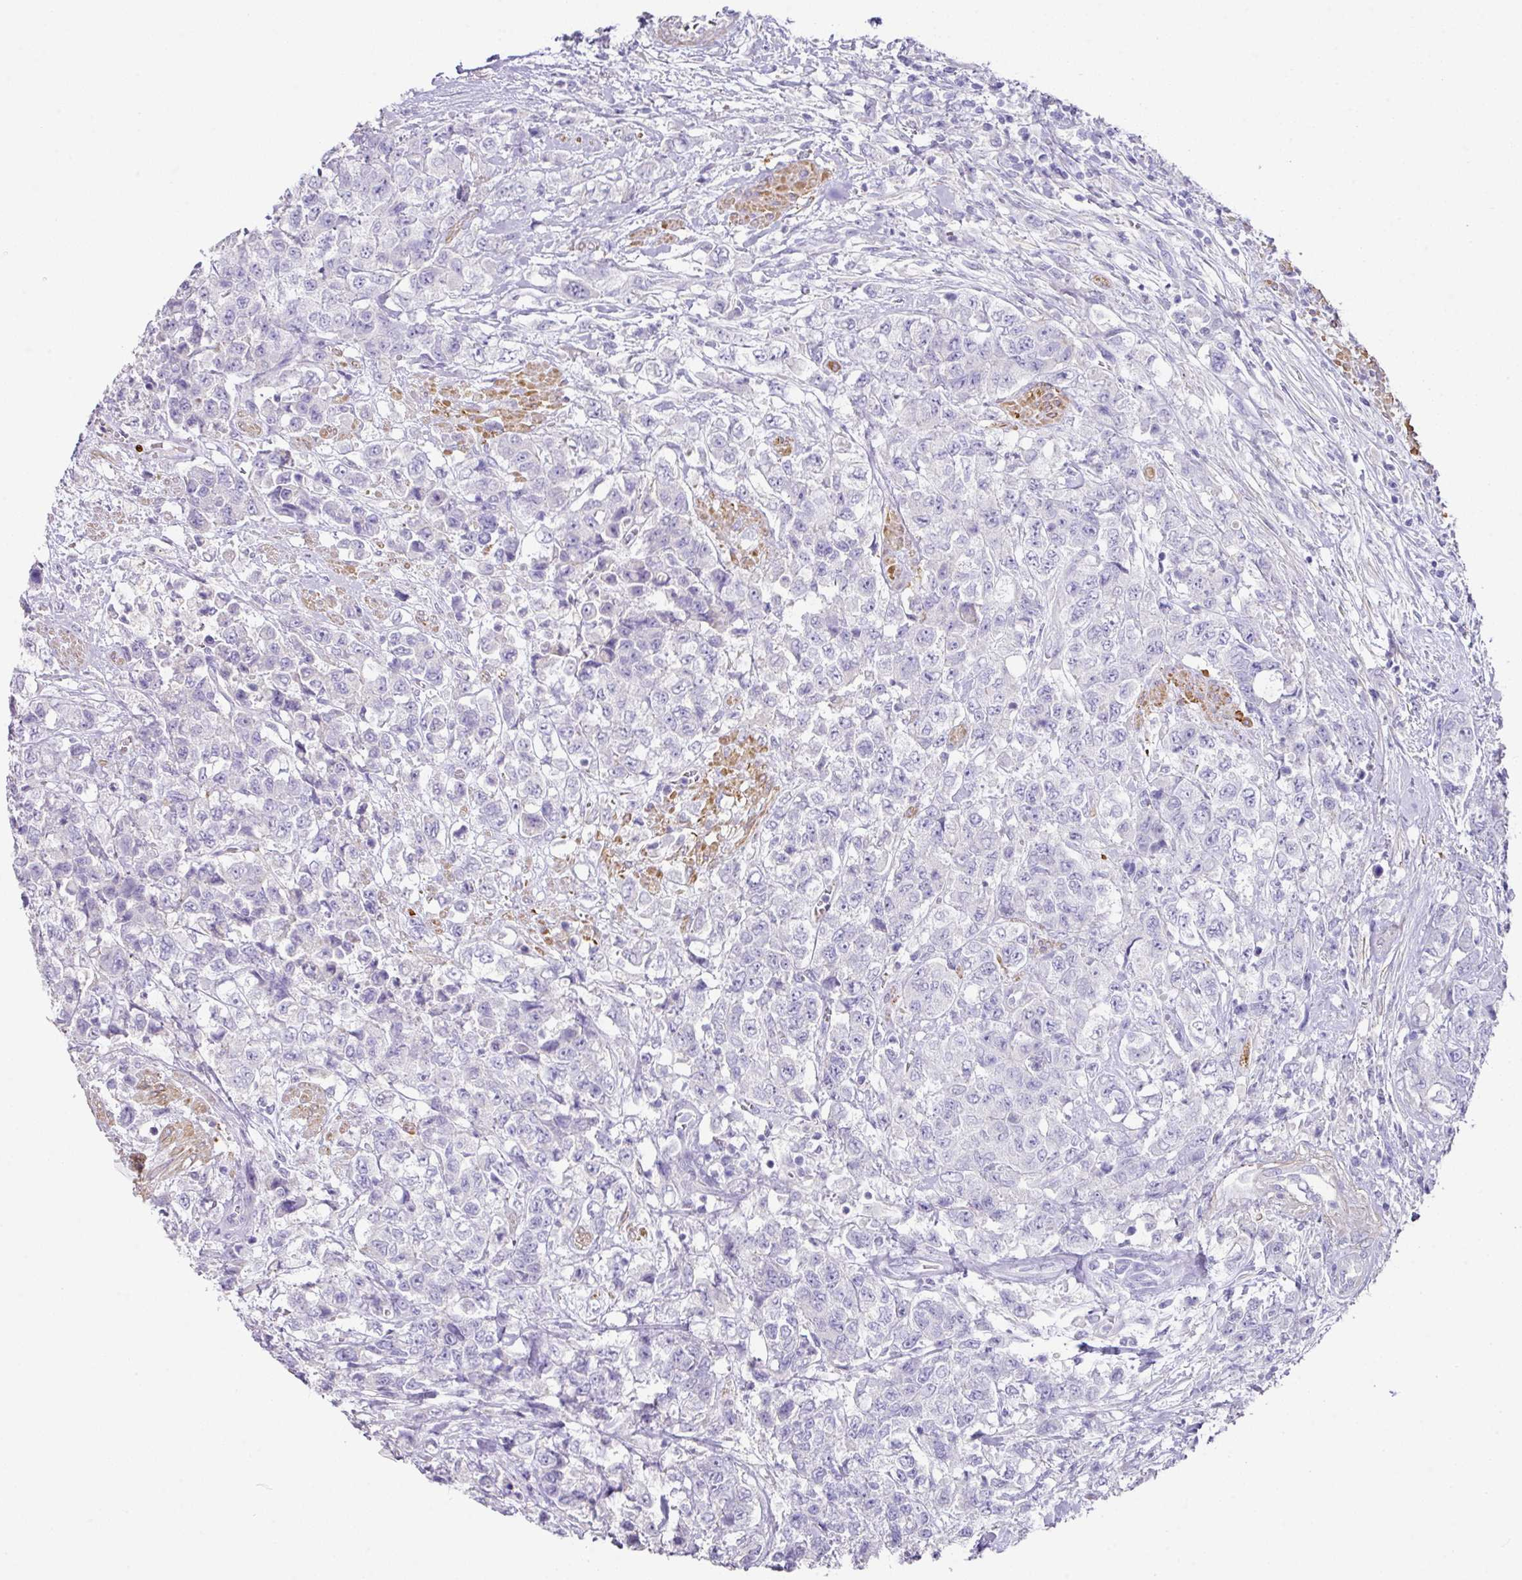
{"staining": {"intensity": "negative", "quantity": "none", "location": "none"}, "tissue": "urothelial cancer", "cell_type": "Tumor cells", "image_type": "cancer", "snomed": [{"axis": "morphology", "description": "Urothelial carcinoma, High grade"}, {"axis": "topography", "description": "Urinary bladder"}], "caption": "Tumor cells show no significant protein expression in high-grade urothelial carcinoma.", "gene": "TARM1", "patient": {"sex": "female", "age": 78}}